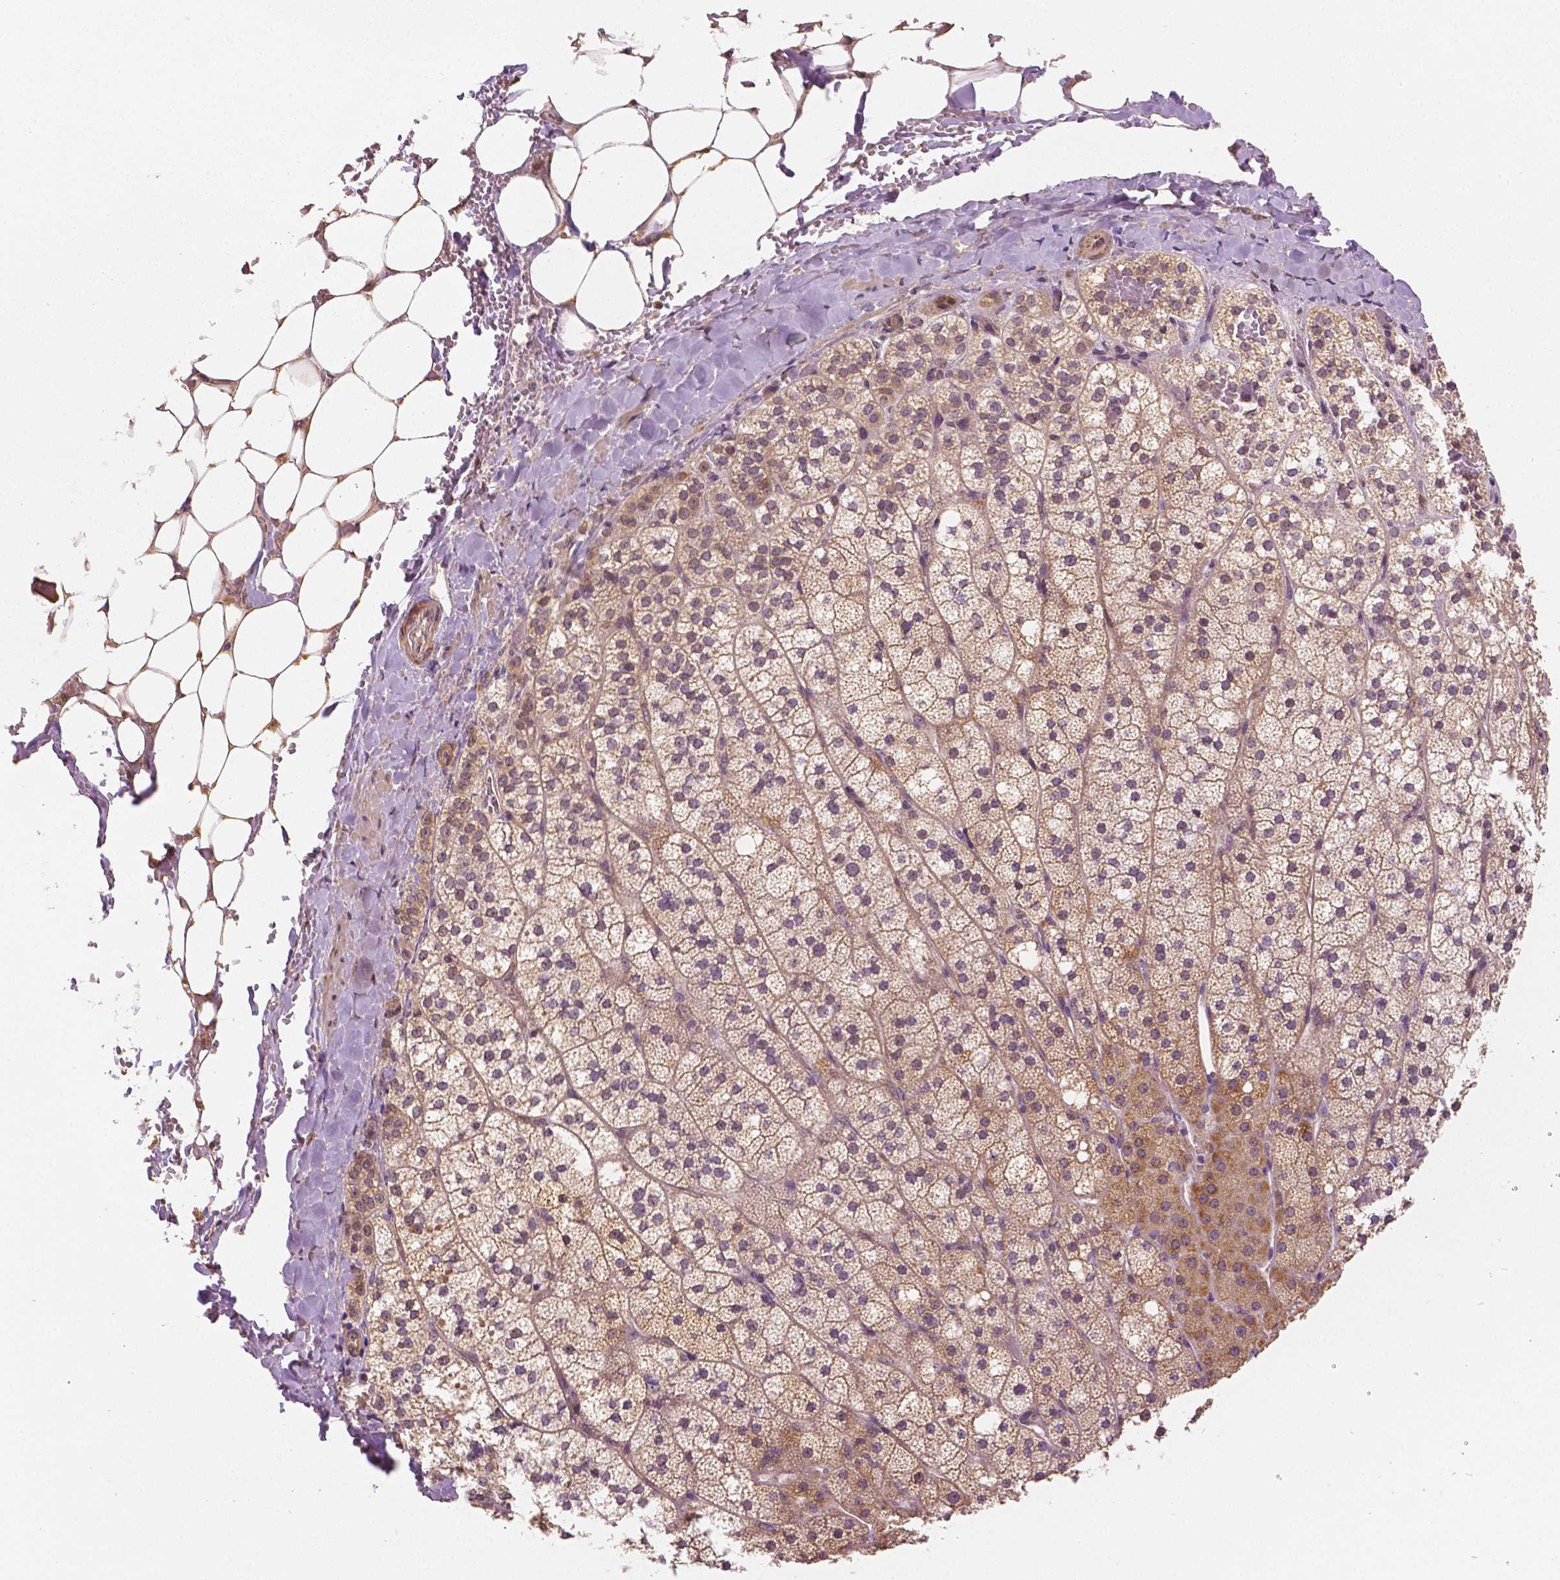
{"staining": {"intensity": "moderate", "quantity": "<25%", "location": "cytoplasmic/membranous"}, "tissue": "adrenal gland", "cell_type": "Glandular cells", "image_type": "normal", "snomed": [{"axis": "morphology", "description": "Normal tissue, NOS"}, {"axis": "topography", "description": "Adrenal gland"}], "caption": "High-magnification brightfield microscopy of benign adrenal gland stained with DAB (3,3'-diaminobenzidine) (brown) and counterstained with hematoxylin (blue). glandular cells exhibit moderate cytoplasmic/membranous staining is seen in approximately<25% of cells.", "gene": "CLBA1", "patient": {"sex": "male", "age": 53}}